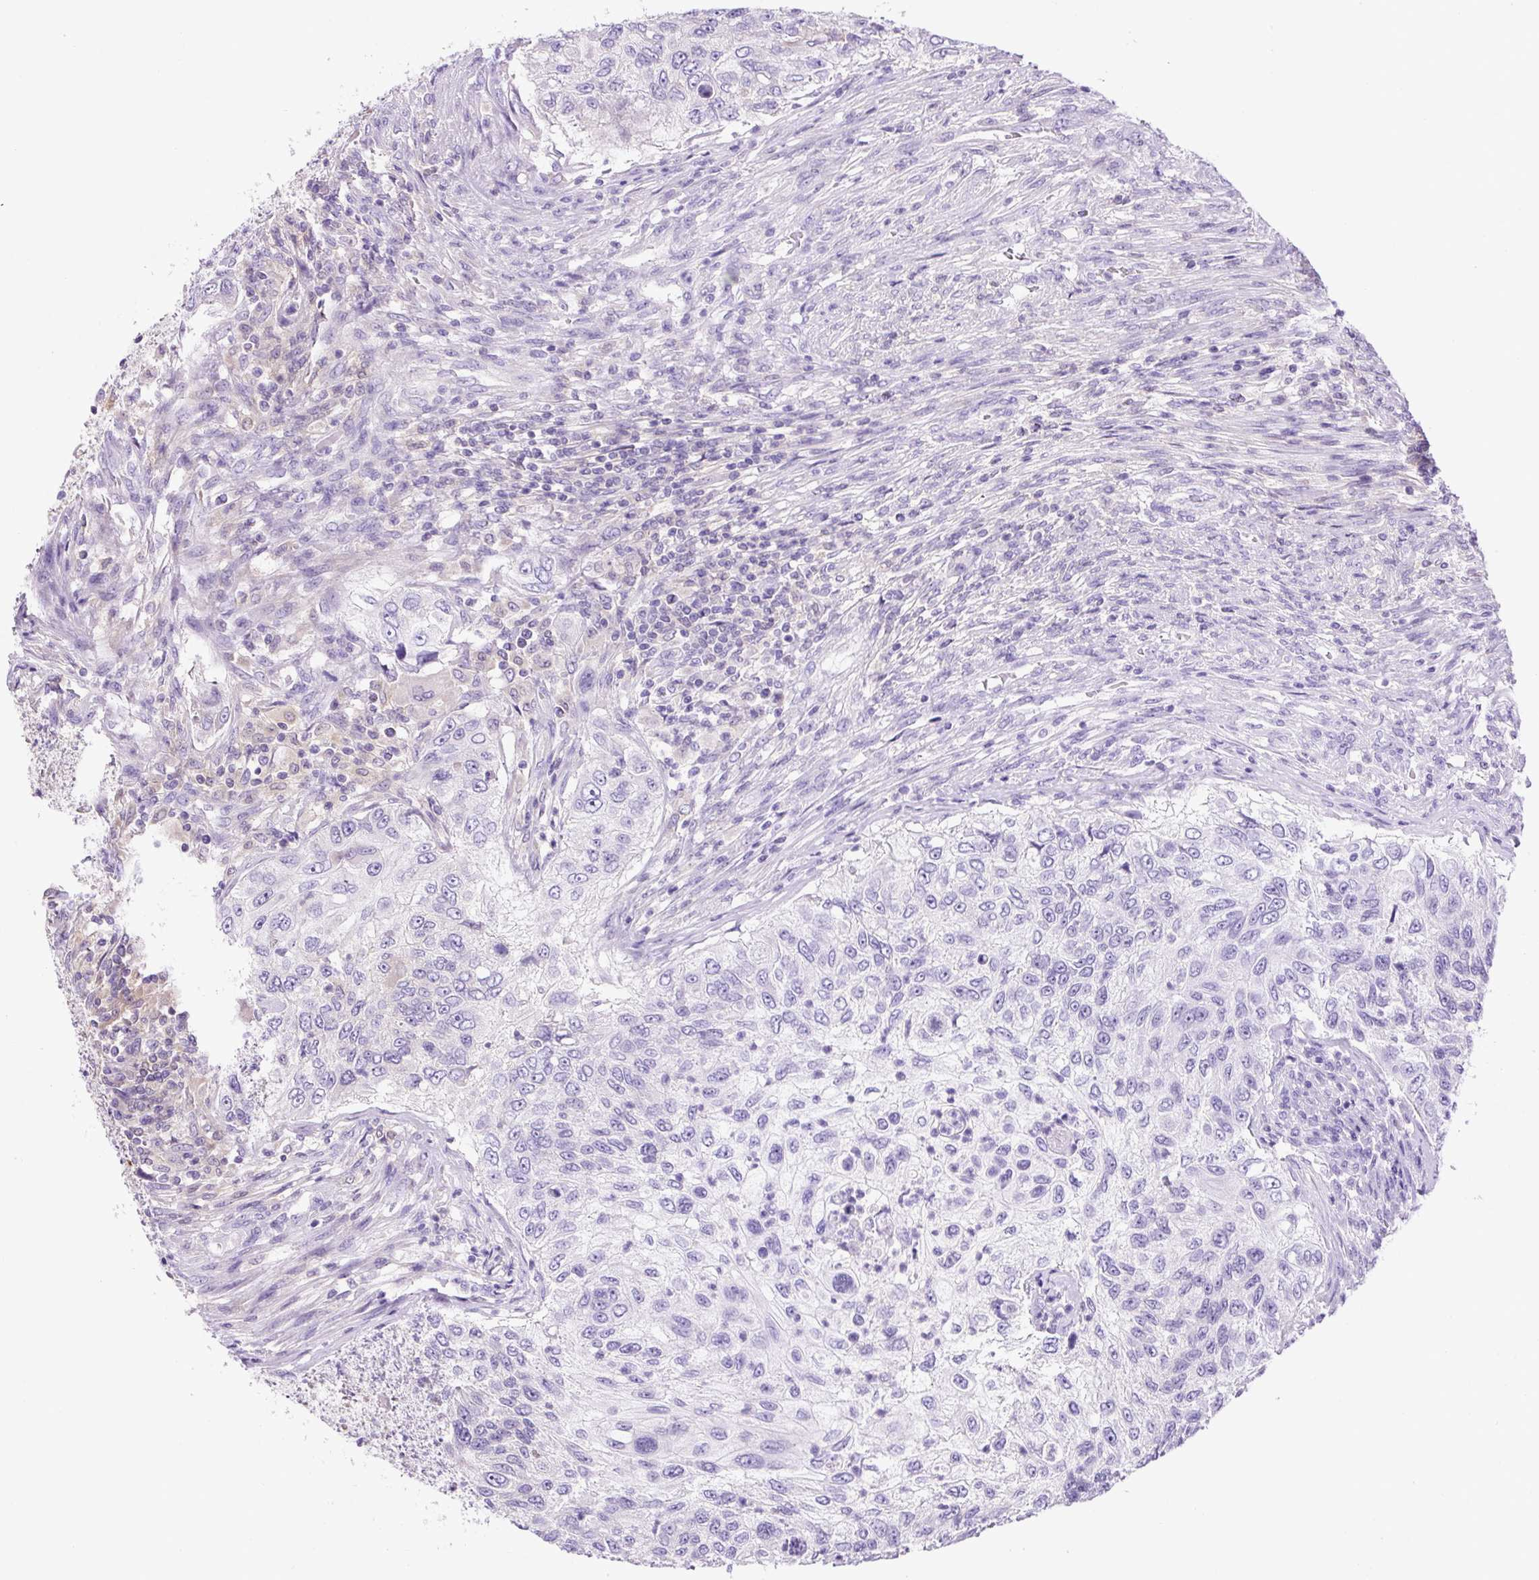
{"staining": {"intensity": "negative", "quantity": "none", "location": "none"}, "tissue": "urothelial cancer", "cell_type": "Tumor cells", "image_type": "cancer", "snomed": [{"axis": "morphology", "description": "Urothelial carcinoma, High grade"}, {"axis": "topography", "description": "Urinary bladder"}], "caption": "Immunohistochemistry of human urothelial cancer displays no positivity in tumor cells.", "gene": "CCDC28A", "patient": {"sex": "female", "age": 60}}